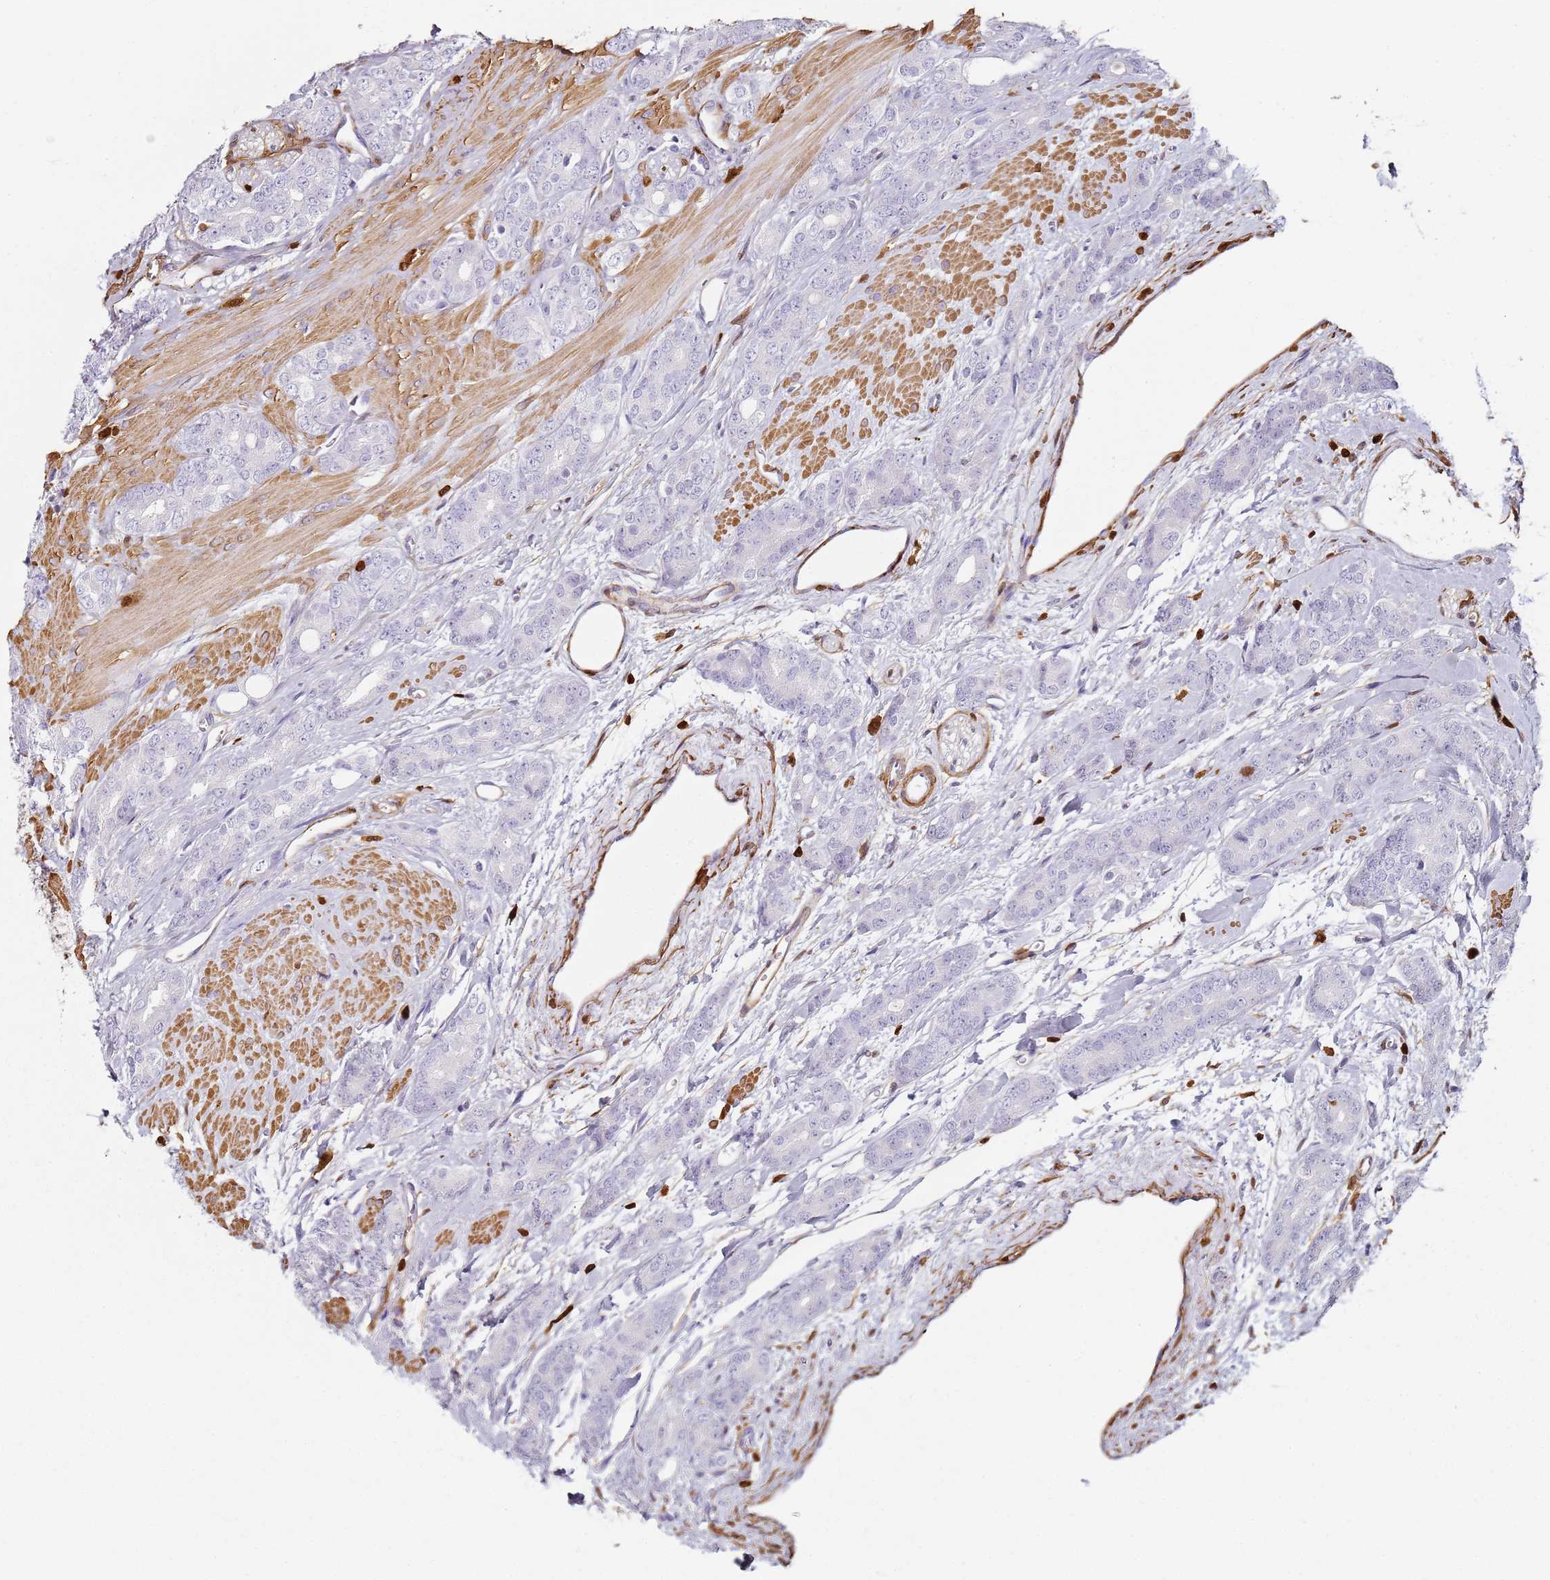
{"staining": {"intensity": "negative", "quantity": "none", "location": "none"}, "tissue": "prostate cancer", "cell_type": "Tumor cells", "image_type": "cancer", "snomed": [{"axis": "morphology", "description": "Adenocarcinoma, High grade"}, {"axis": "topography", "description": "Prostate"}], "caption": "The photomicrograph shows no significant expression in tumor cells of prostate adenocarcinoma (high-grade).", "gene": "S100A4", "patient": {"sex": "male", "age": 62}}